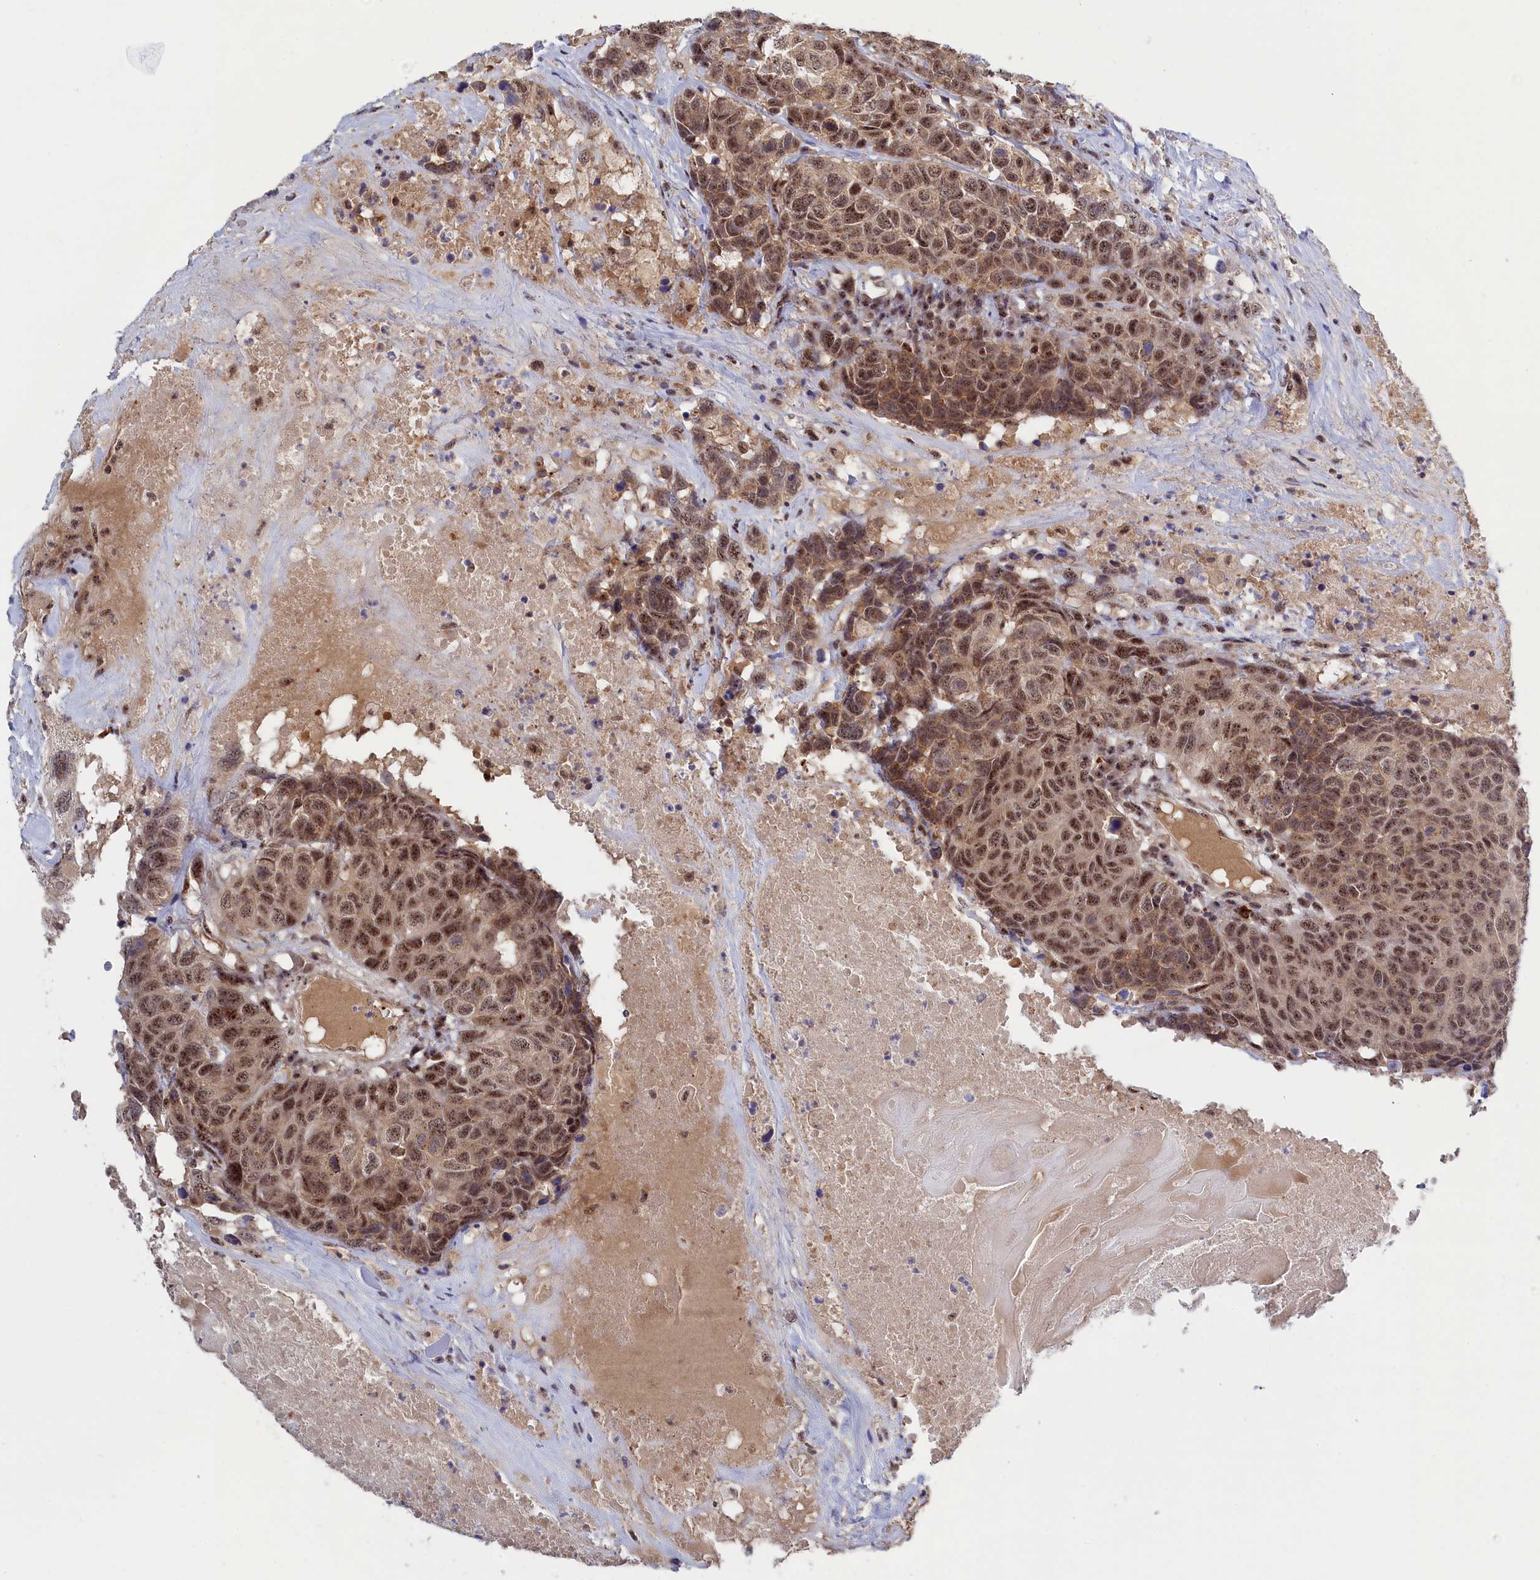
{"staining": {"intensity": "moderate", "quantity": ">75%", "location": "nuclear"}, "tissue": "head and neck cancer", "cell_type": "Tumor cells", "image_type": "cancer", "snomed": [{"axis": "morphology", "description": "Squamous cell carcinoma, NOS"}, {"axis": "topography", "description": "Head-Neck"}], "caption": "Immunohistochemical staining of human head and neck cancer (squamous cell carcinoma) displays moderate nuclear protein positivity in approximately >75% of tumor cells.", "gene": "TAB1", "patient": {"sex": "male", "age": 66}}